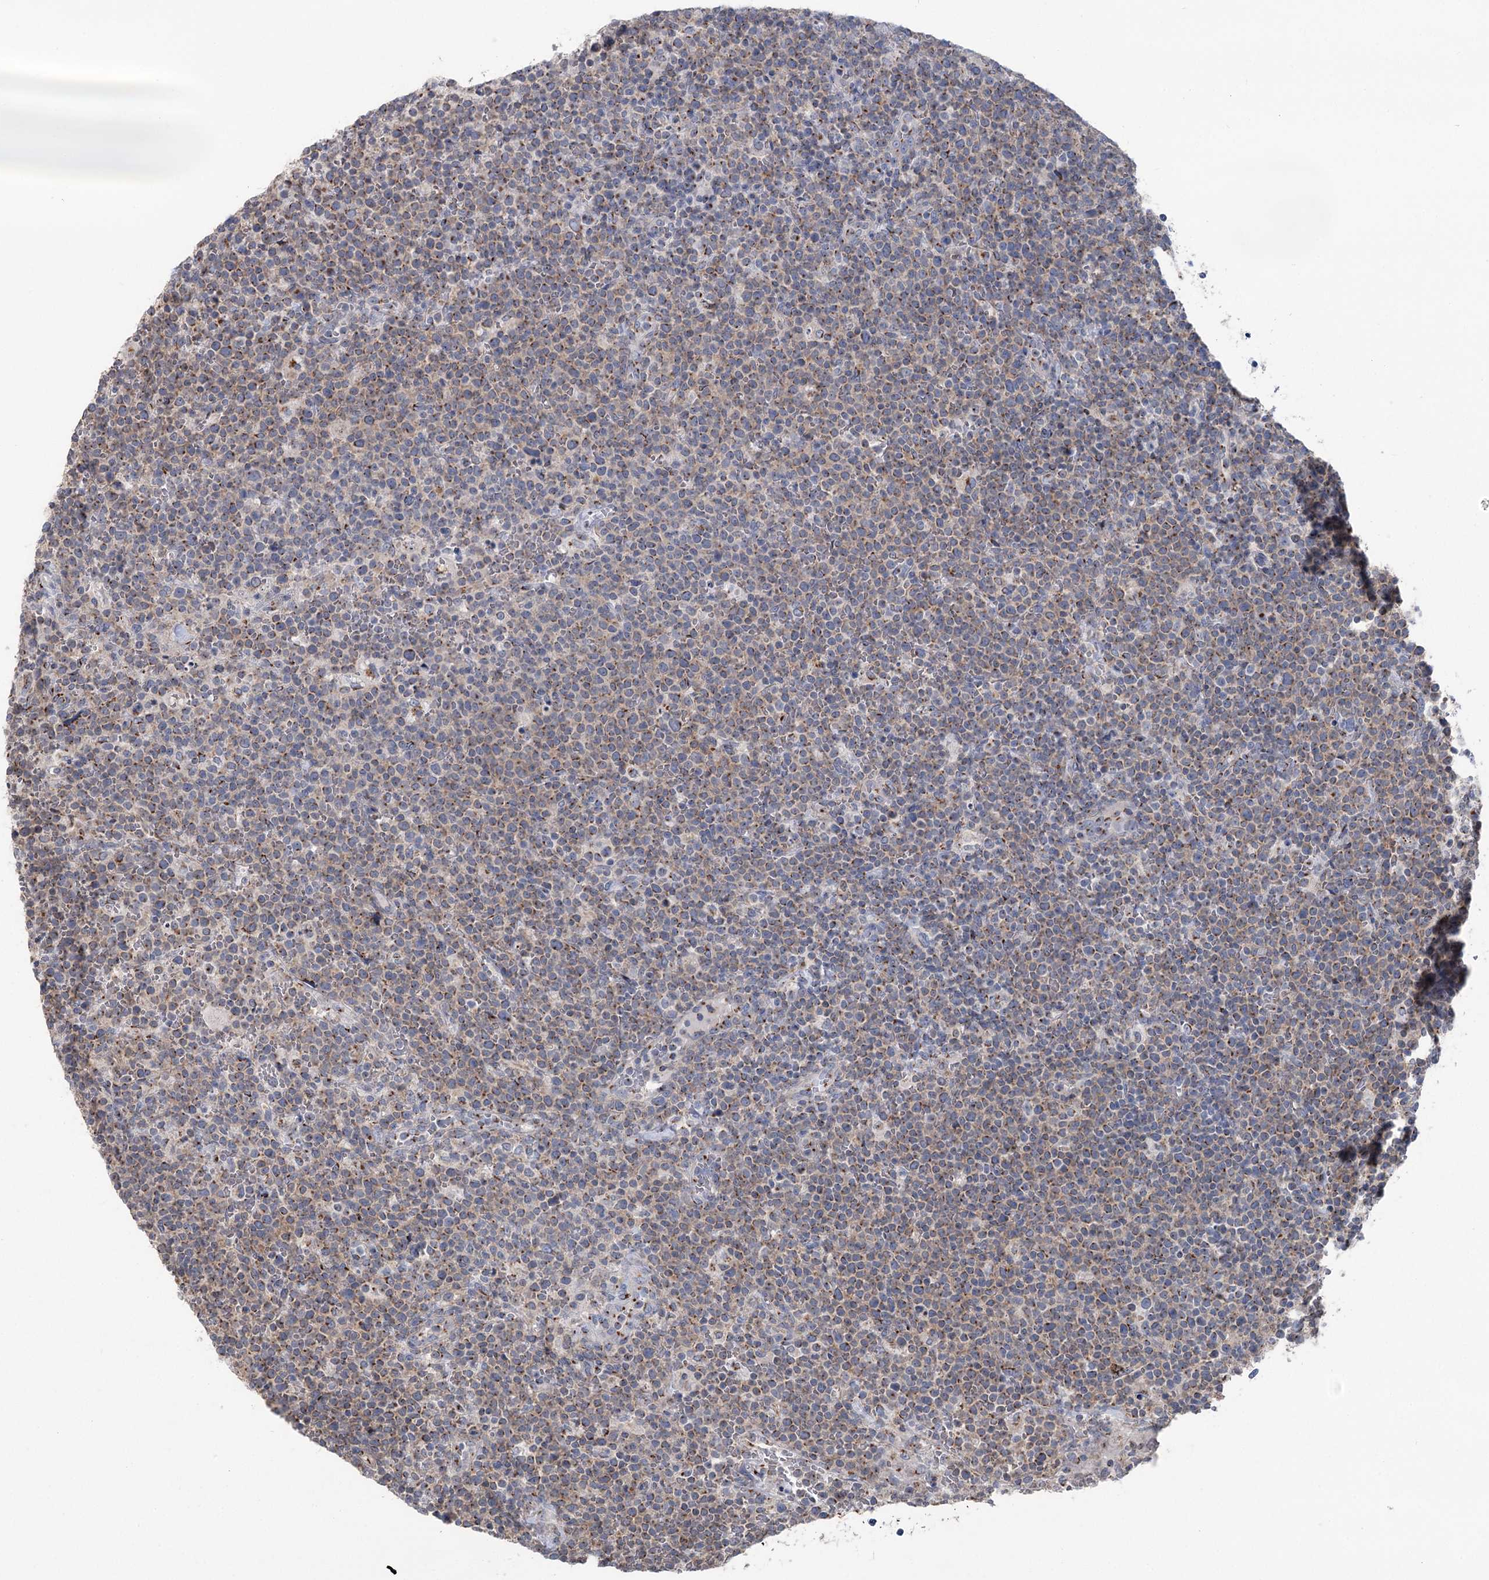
{"staining": {"intensity": "moderate", "quantity": ">75%", "location": "cytoplasmic/membranous"}, "tissue": "lymphoma", "cell_type": "Tumor cells", "image_type": "cancer", "snomed": [{"axis": "morphology", "description": "Malignant lymphoma, non-Hodgkin's type, High grade"}, {"axis": "topography", "description": "Lymph node"}], "caption": "This is a micrograph of immunohistochemistry staining of lymphoma, which shows moderate positivity in the cytoplasmic/membranous of tumor cells.", "gene": "ITIH5", "patient": {"sex": "male", "age": 61}}